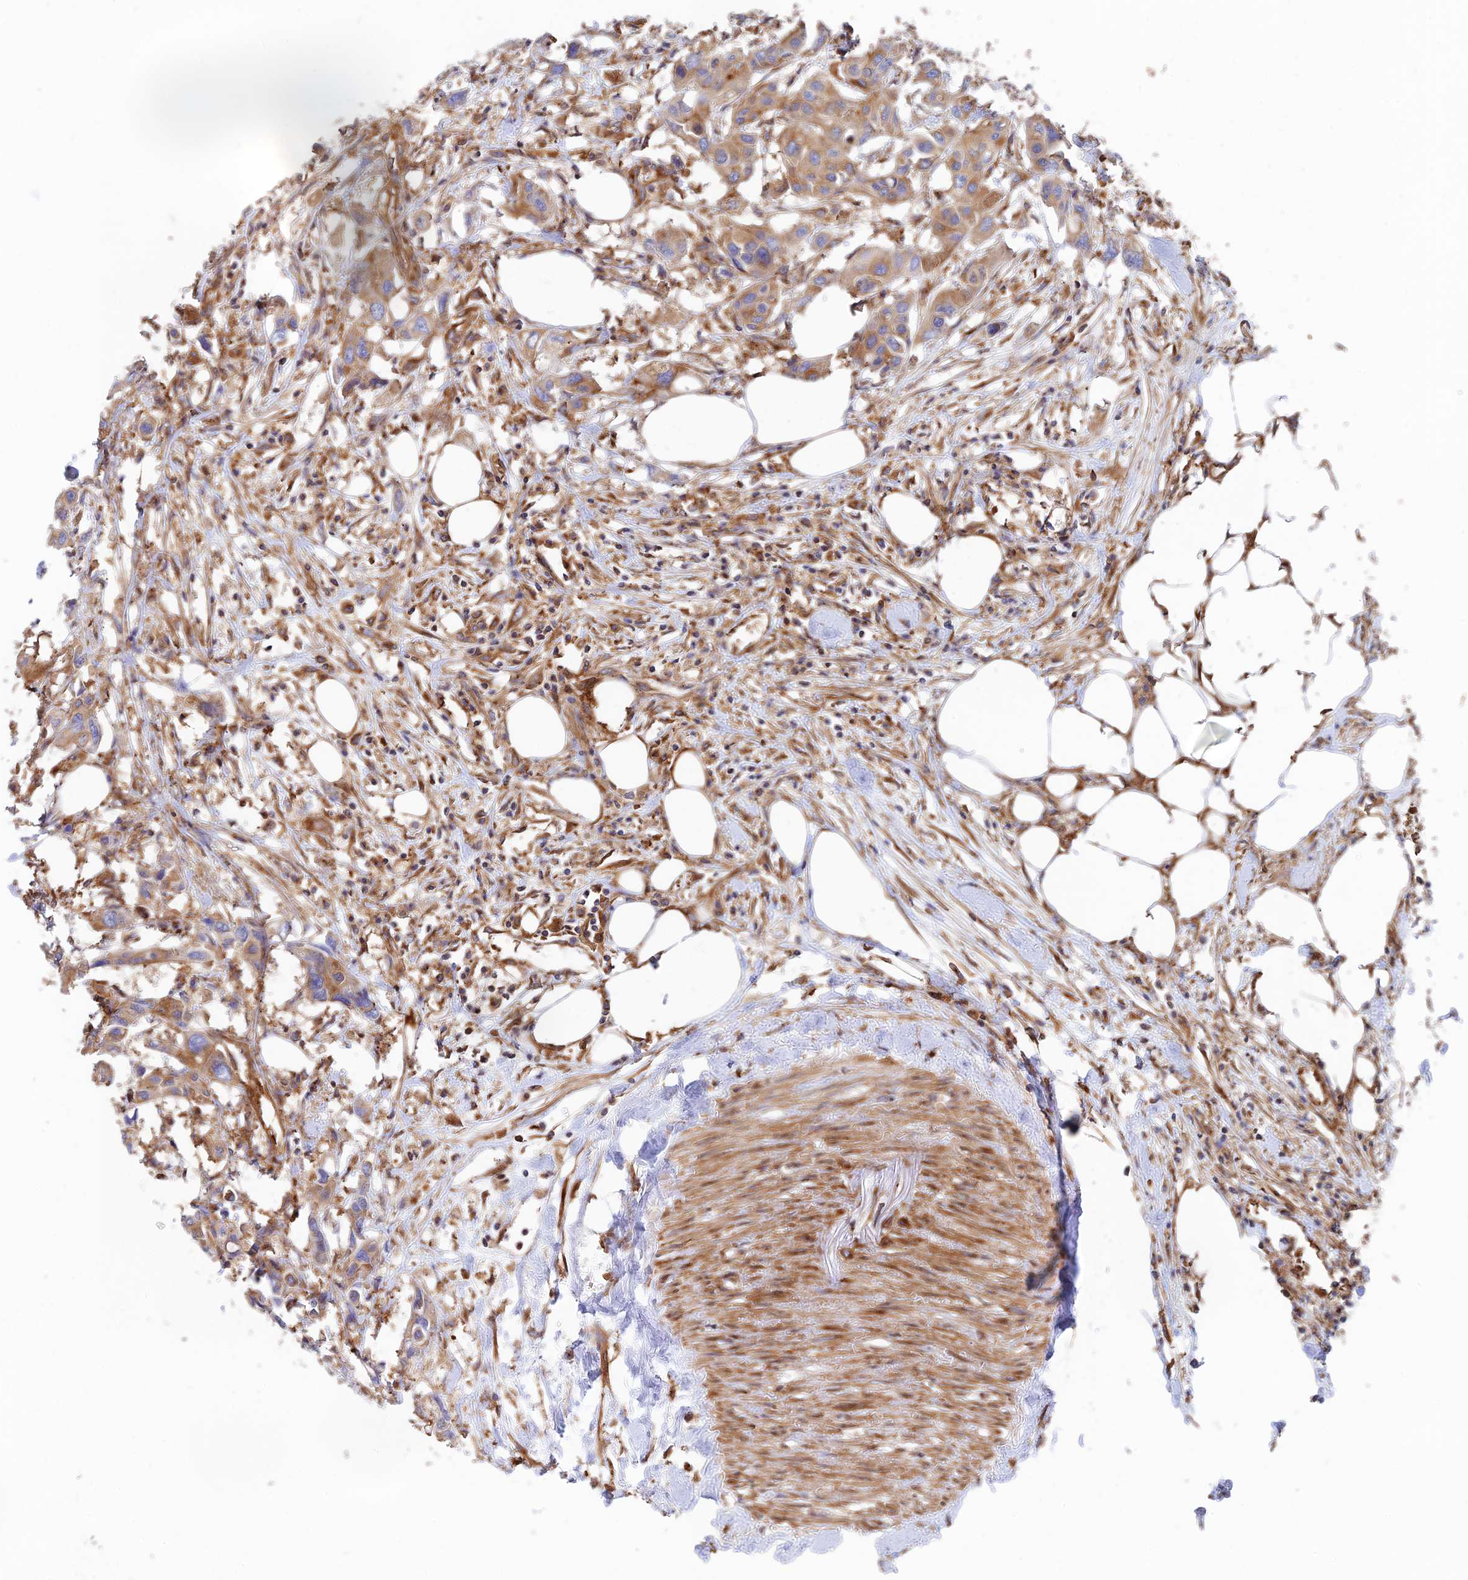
{"staining": {"intensity": "moderate", "quantity": ">75%", "location": "cytoplasmic/membranous"}, "tissue": "colorectal cancer", "cell_type": "Tumor cells", "image_type": "cancer", "snomed": [{"axis": "morphology", "description": "Adenocarcinoma, NOS"}, {"axis": "topography", "description": "Colon"}], "caption": "IHC photomicrograph of neoplastic tissue: human colorectal adenocarcinoma stained using IHC reveals medium levels of moderate protein expression localized specifically in the cytoplasmic/membranous of tumor cells, appearing as a cytoplasmic/membranous brown color.", "gene": "DCTN2", "patient": {"sex": "male", "age": 77}}